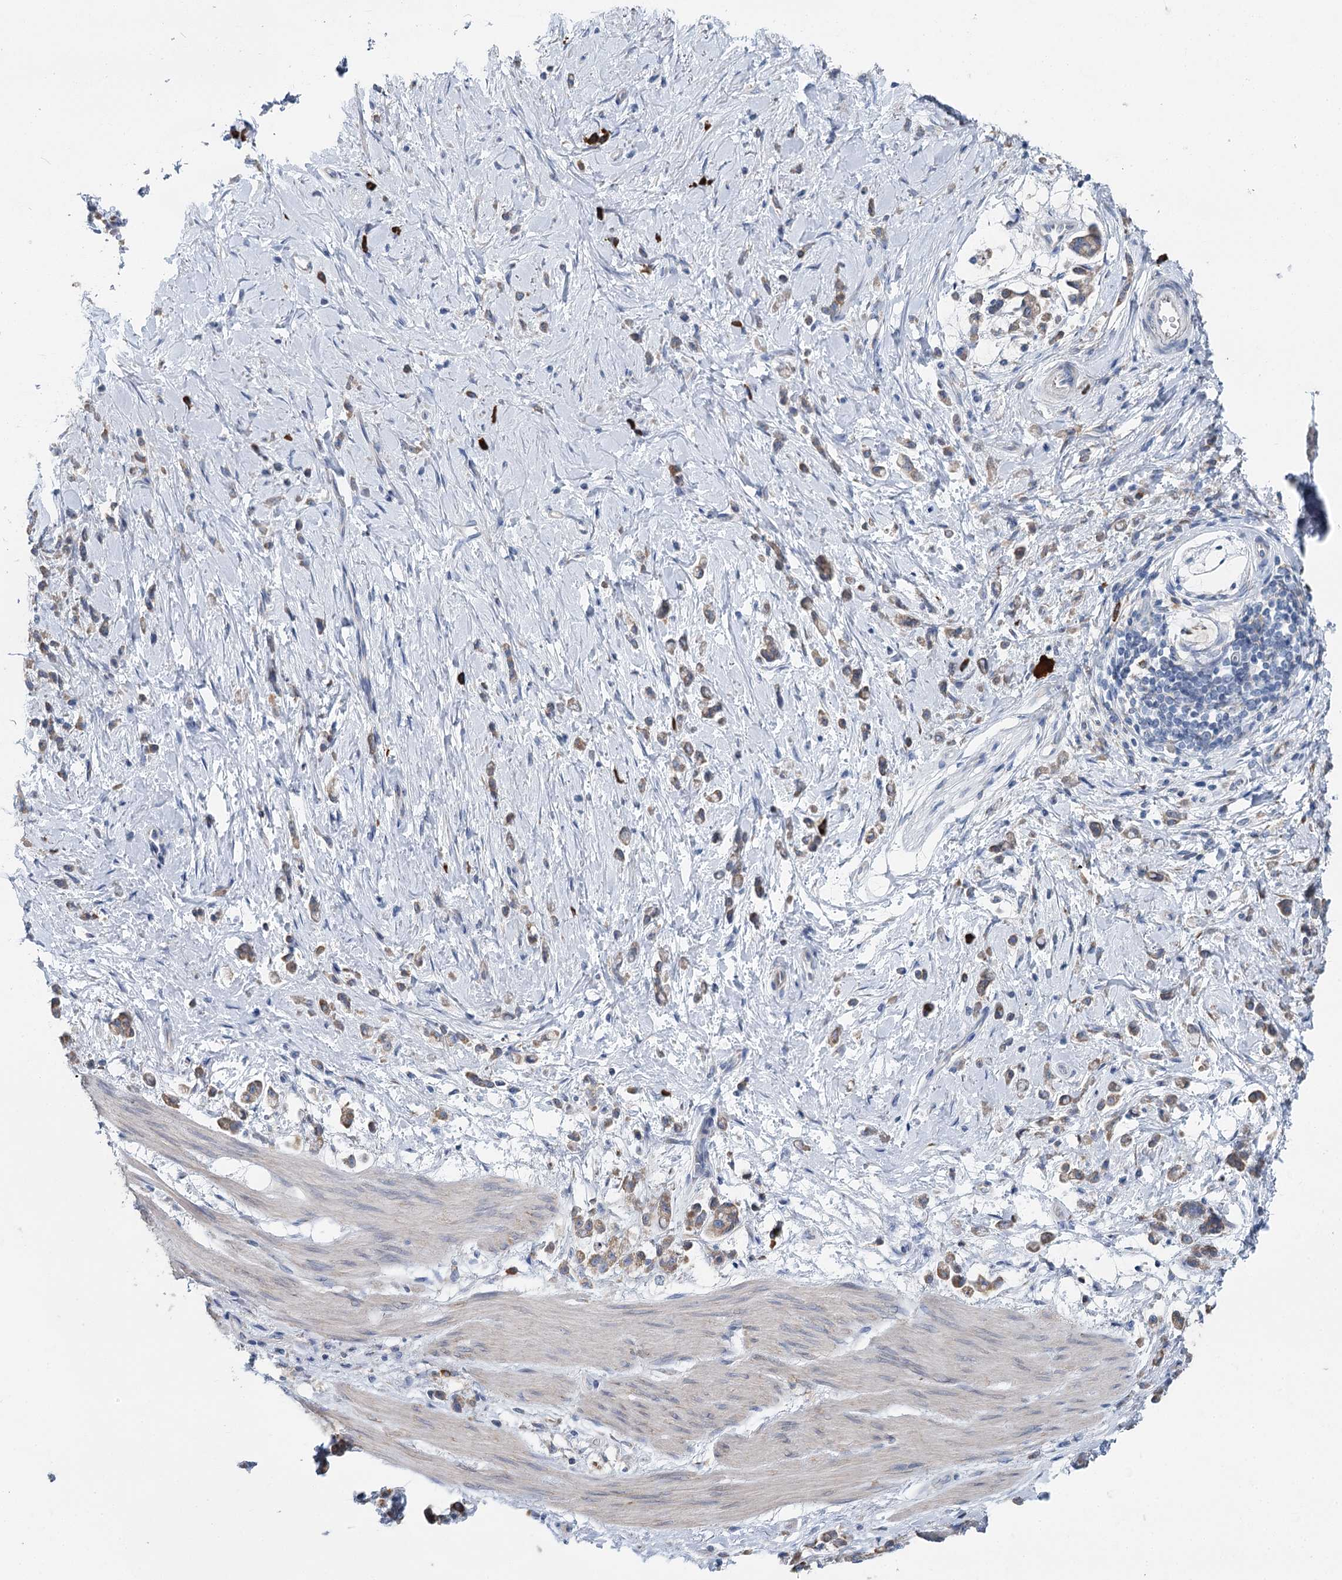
{"staining": {"intensity": "moderate", "quantity": "<25%", "location": "cytoplasmic/membranous"}, "tissue": "stomach cancer", "cell_type": "Tumor cells", "image_type": "cancer", "snomed": [{"axis": "morphology", "description": "Adenocarcinoma, NOS"}, {"axis": "topography", "description": "Stomach"}], "caption": "Protein expression by immunohistochemistry (IHC) displays moderate cytoplasmic/membranous expression in about <25% of tumor cells in stomach cancer.", "gene": "ANKRD16", "patient": {"sex": "female", "age": 60}}